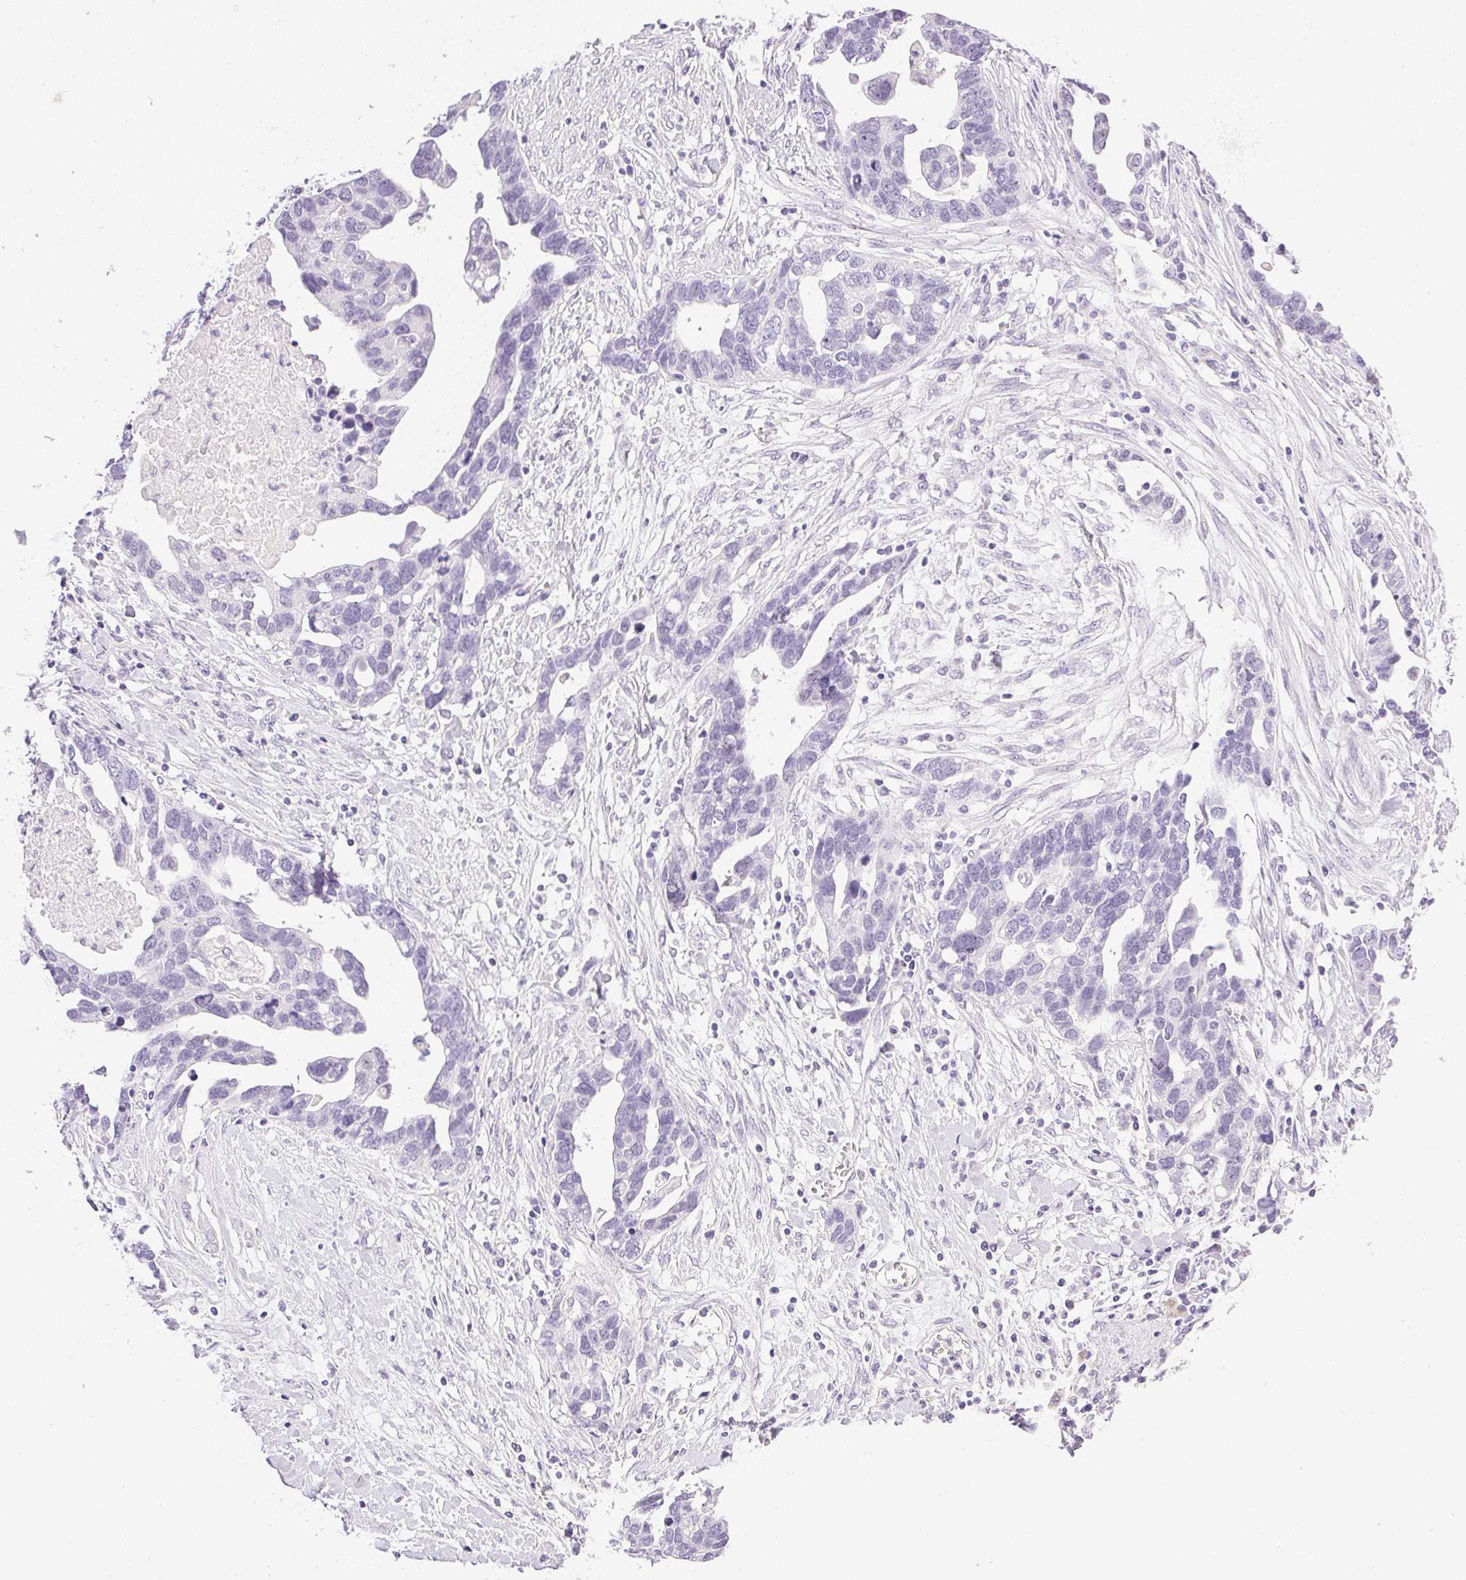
{"staining": {"intensity": "negative", "quantity": "none", "location": "none"}, "tissue": "ovarian cancer", "cell_type": "Tumor cells", "image_type": "cancer", "snomed": [{"axis": "morphology", "description": "Cystadenocarcinoma, serous, NOS"}, {"axis": "topography", "description": "Ovary"}], "caption": "Tumor cells show no significant positivity in ovarian serous cystadenocarcinoma.", "gene": "ATP6V0A4", "patient": {"sex": "female", "age": 54}}